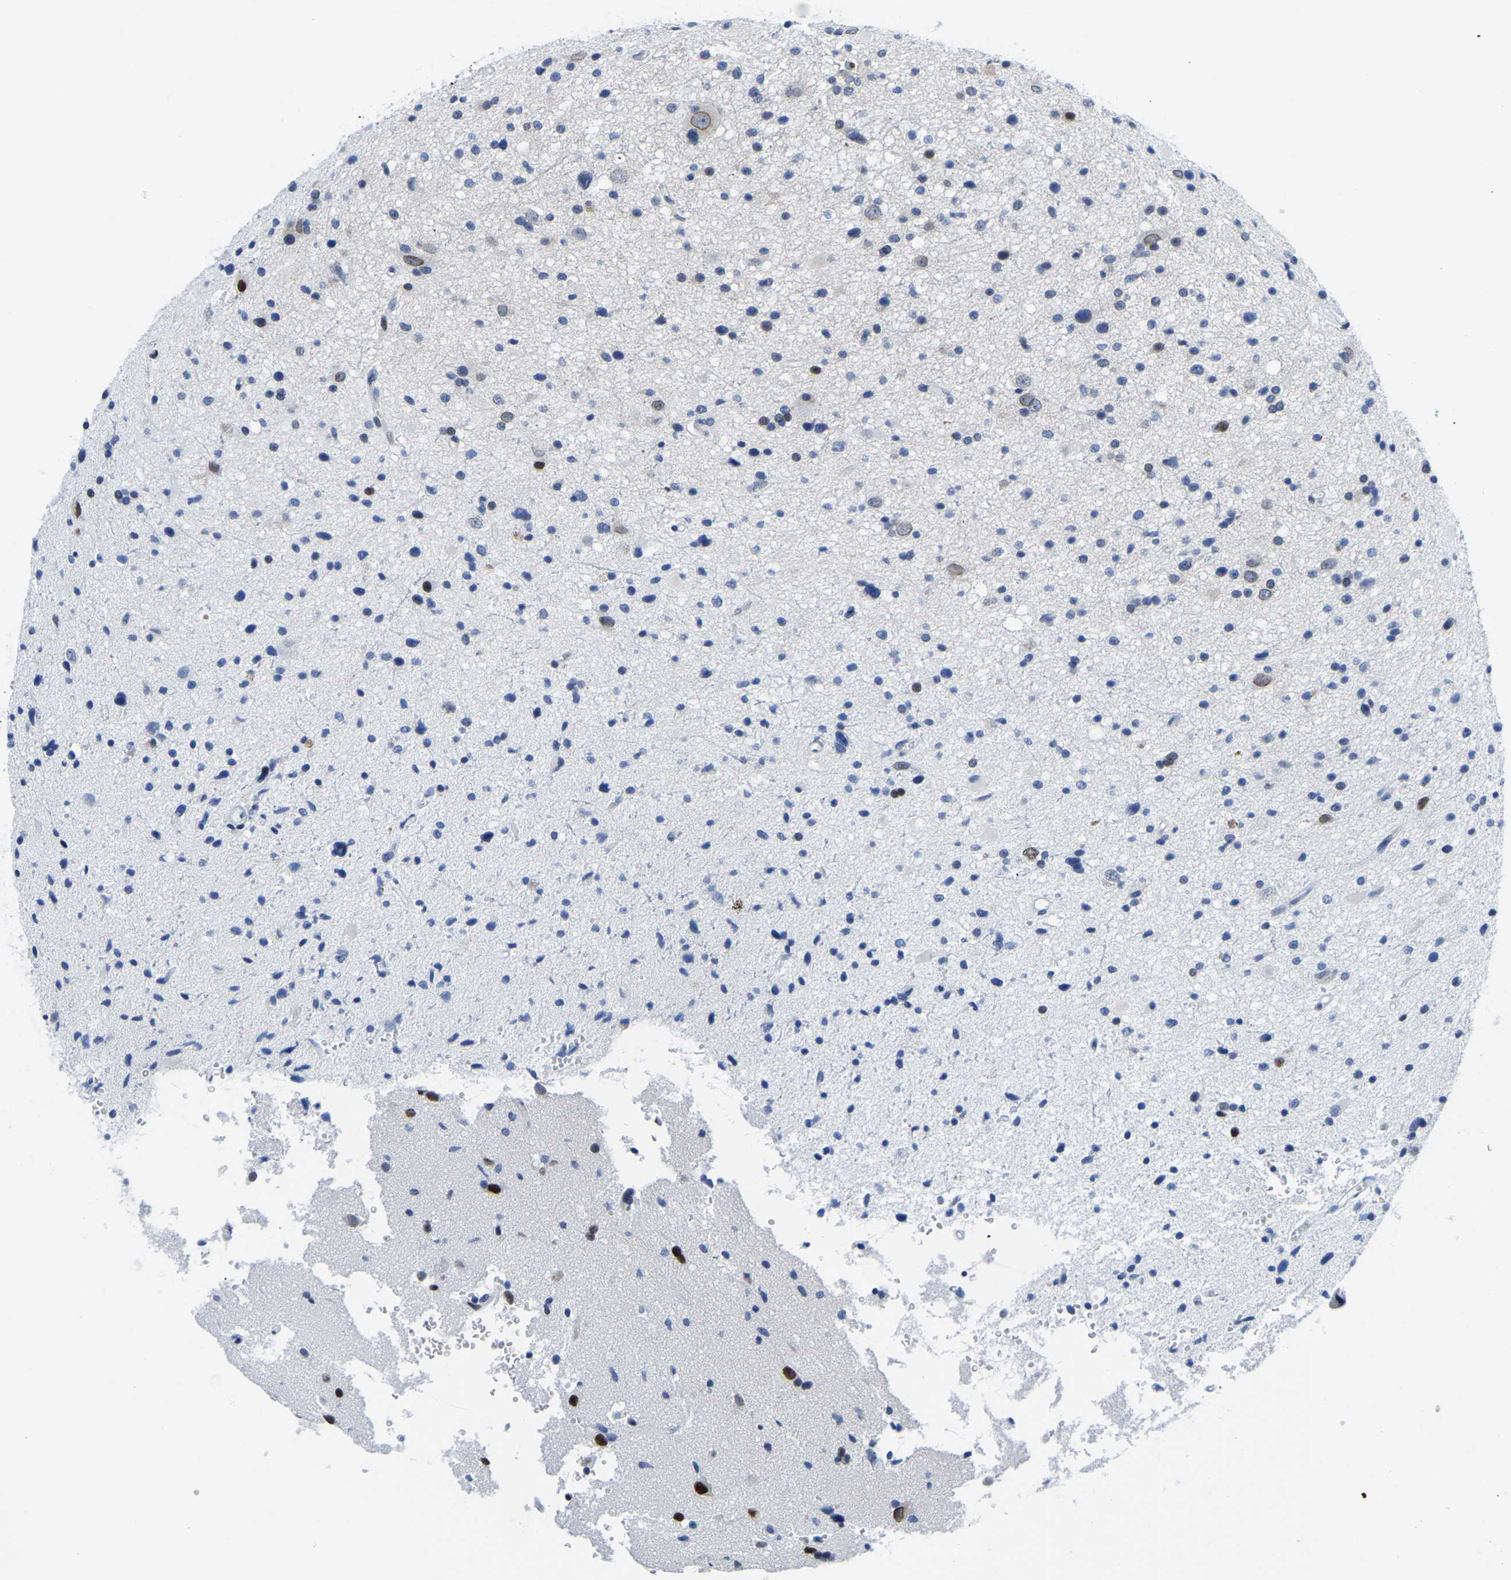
{"staining": {"intensity": "moderate", "quantity": "<25%", "location": "nuclear"}, "tissue": "glioma", "cell_type": "Tumor cells", "image_type": "cancer", "snomed": [{"axis": "morphology", "description": "Glioma, malignant, High grade"}, {"axis": "topography", "description": "Brain"}], "caption": "Tumor cells exhibit moderate nuclear positivity in approximately <25% of cells in glioma. The protein is shown in brown color, while the nuclei are stained blue.", "gene": "UPK3A", "patient": {"sex": "male", "age": 33}}